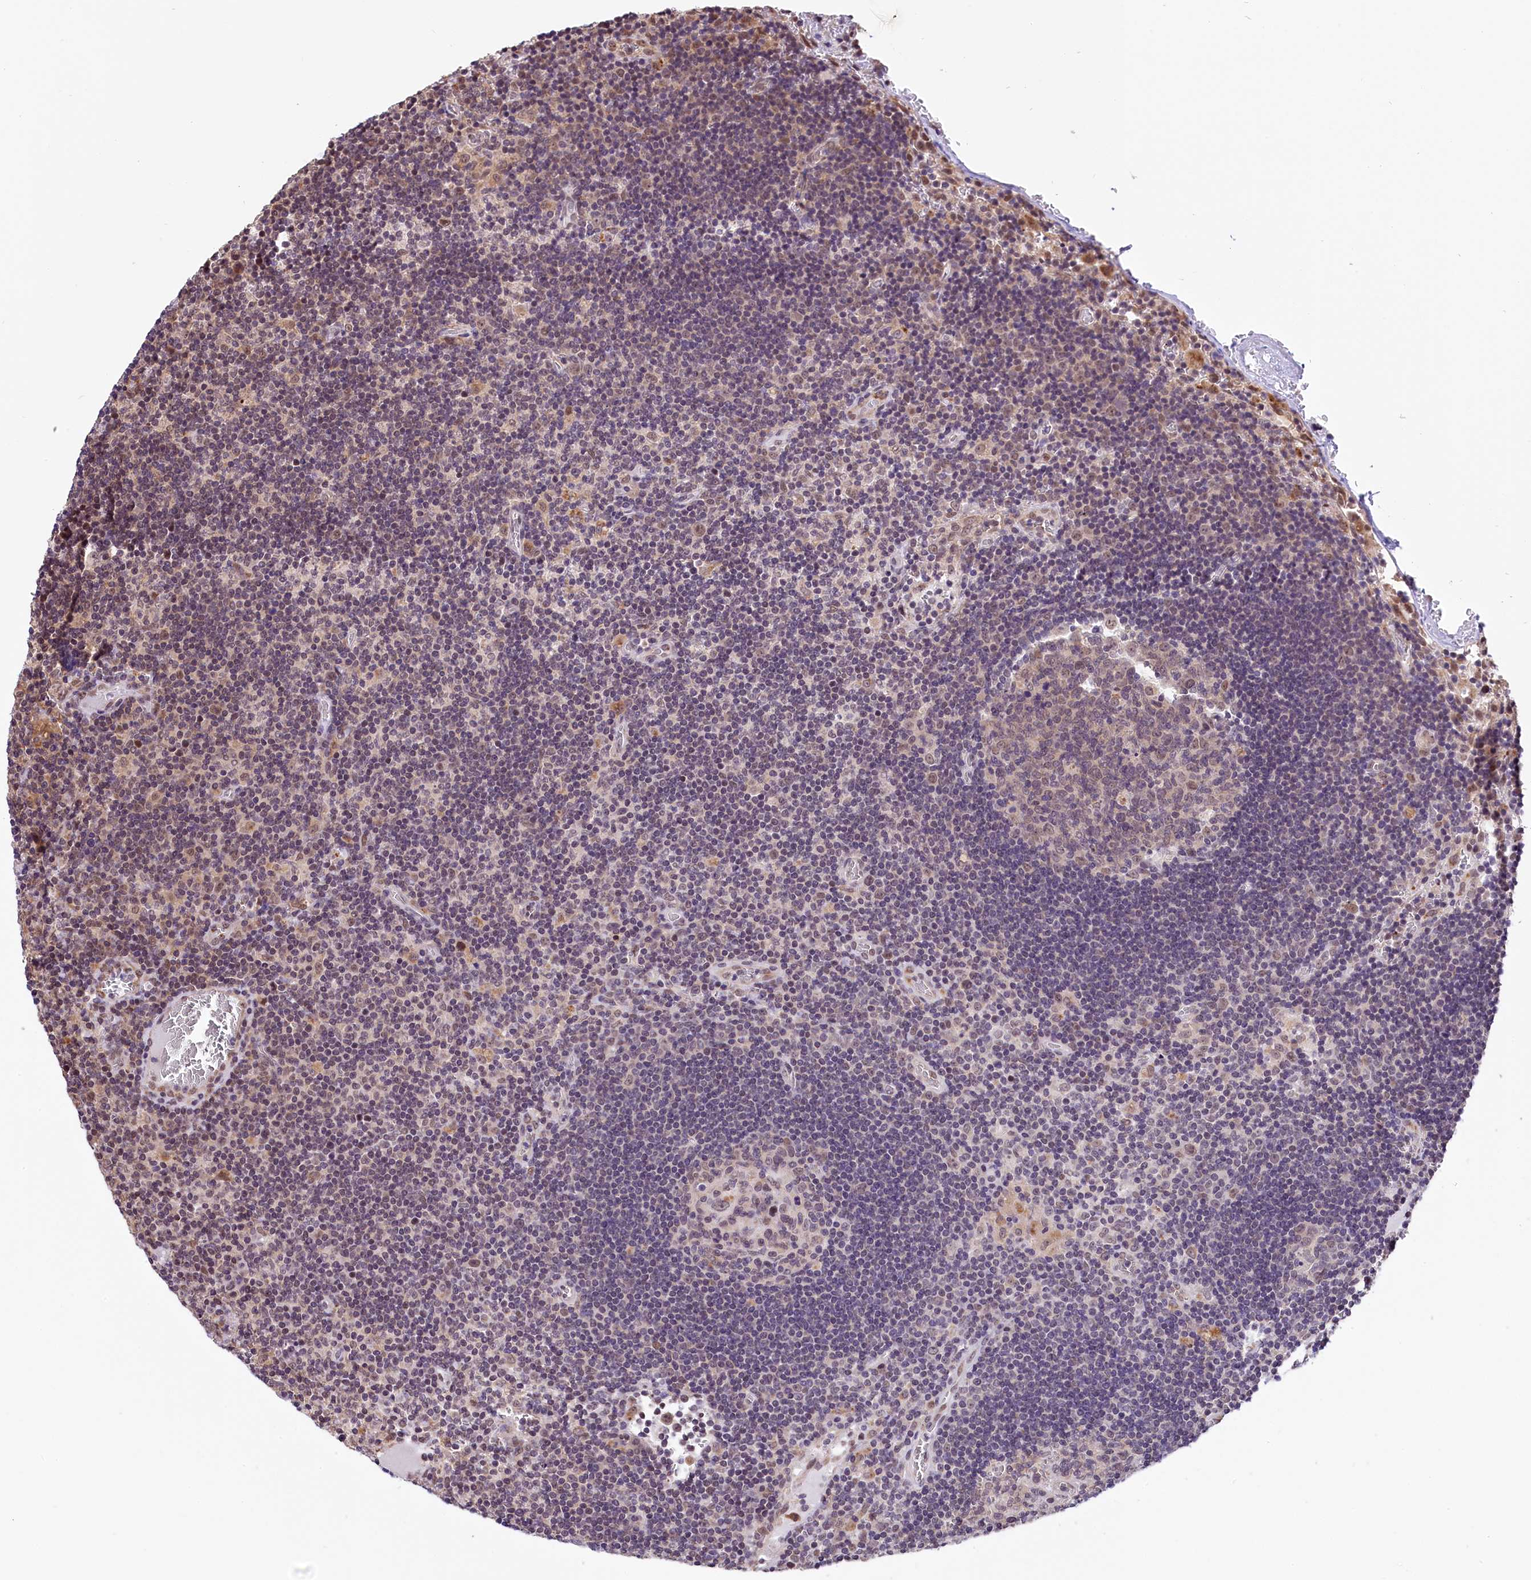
{"staining": {"intensity": "weak", "quantity": "<25%", "location": "cytoplasmic/membranous"}, "tissue": "lymph node", "cell_type": "Germinal center cells", "image_type": "normal", "snomed": [{"axis": "morphology", "description": "Normal tissue, NOS"}, {"axis": "topography", "description": "Lymph node"}], "caption": "A photomicrograph of human lymph node is negative for staining in germinal center cells.", "gene": "MRPL54", "patient": {"sex": "female", "age": 73}}